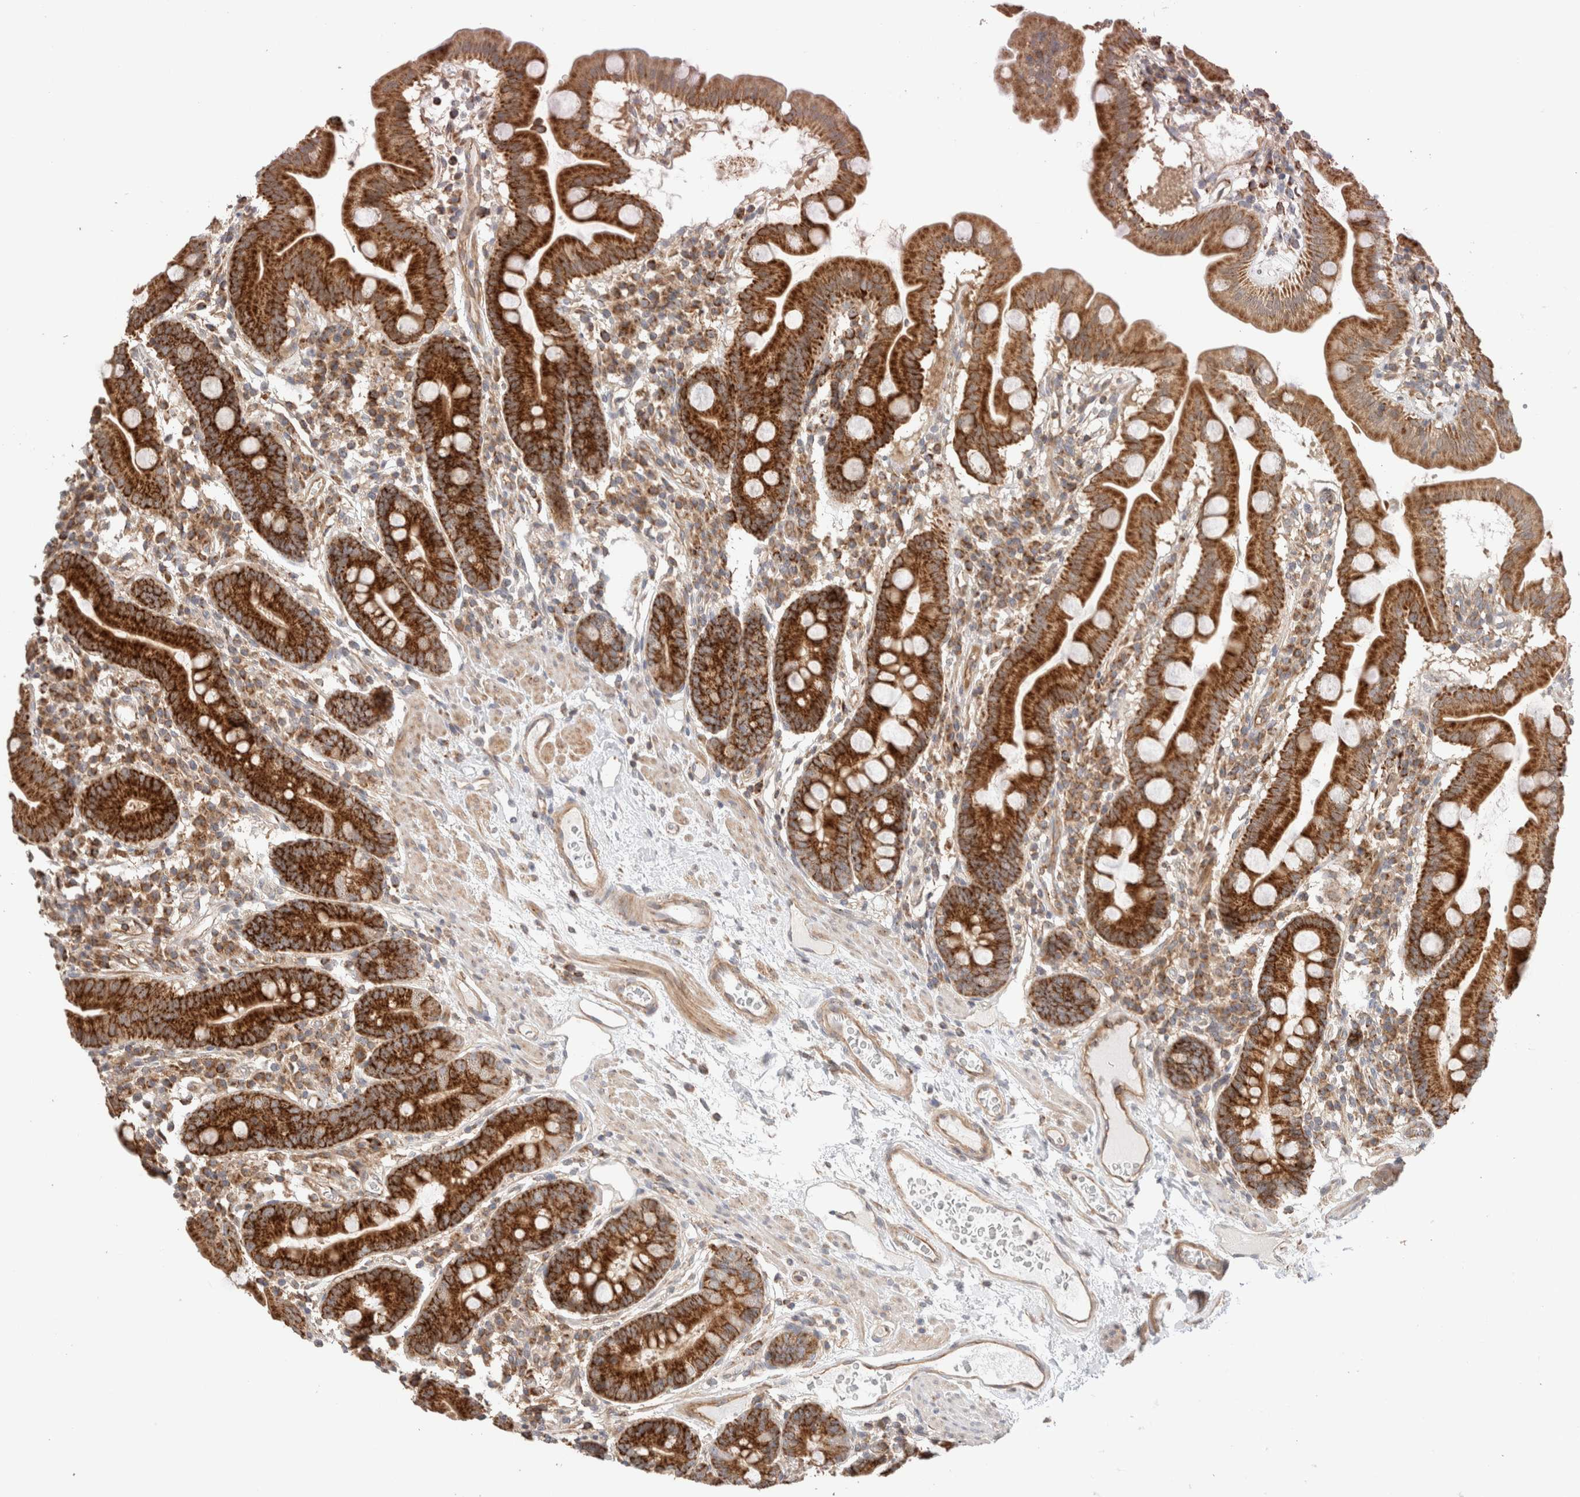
{"staining": {"intensity": "strong", "quantity": ">75%", "location": "cytoplasmic/membranous"}, "tissue": "duodenum", "cell_type": "Glandular cells", "image_type": "normal", "snomed": [{"axis": "morphology", "description": "Normal tissue, NOS"}, {"axis": "topography", "description": "Duodenum"}], "caption": "This is a histology image of immunohistochemistry (IHC) staining of unremarkable duodenum, which shows strong positivity in the cytoplasmic/membranous of glandular cells.", "gene": "MRM3", "patient": {"sex": "male", "age": 50}}